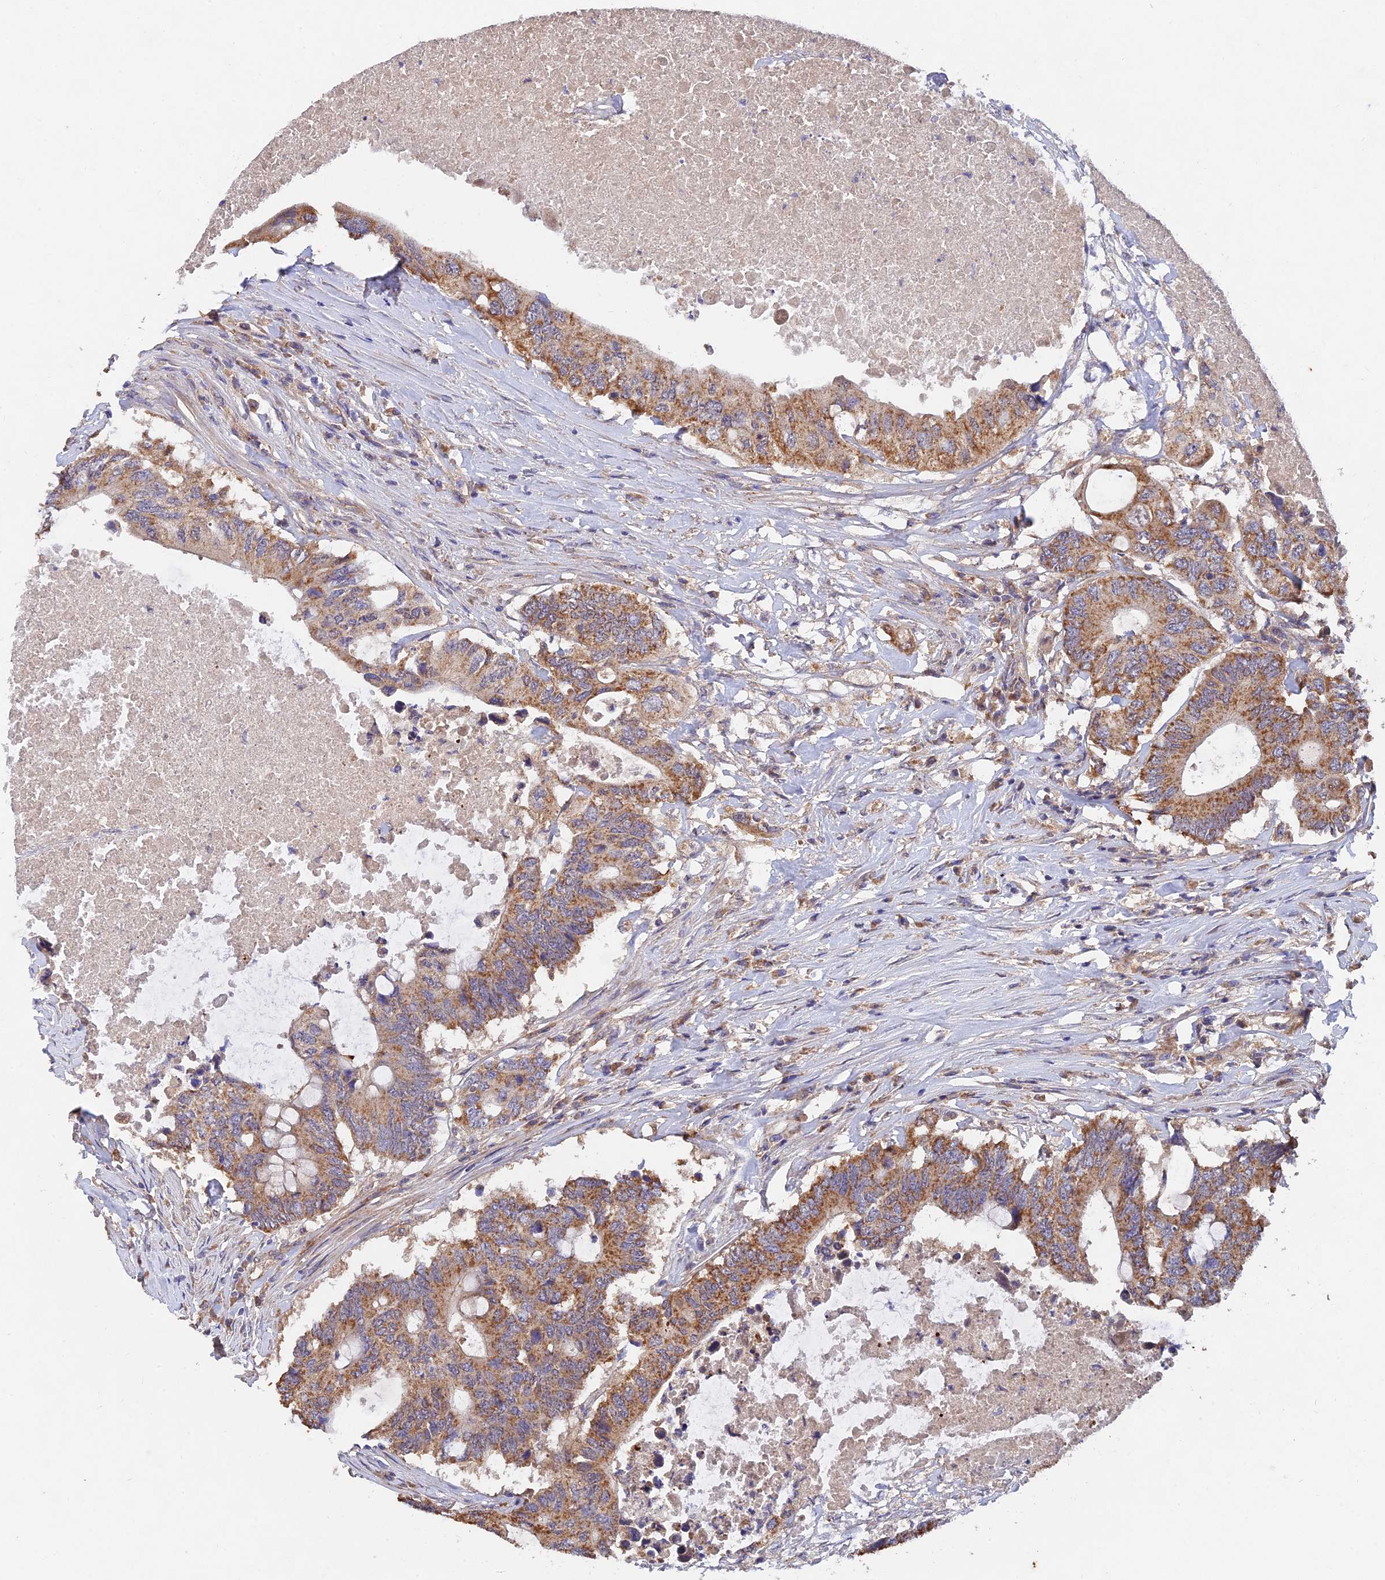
{"staining": {"intensity": "moderate", "quantity": ">75%", "location": "cytoplasmic/membranous"}, "tissue": "colorectal cancer", "cell_type": "Tumor cells", "image_type": "cancer", "snomed": [{"axis": "morphology", "description": "Adenocarcinoma, NOS"}, {"axis": "topography", "description": "Colon"}], "caption": "Tumor cells show medium levels of moderate cytoplasmic/membranous positivity in about >75% of cells in colorectal adenocarcinoma.", "gene": "SLC38A11", "patient": {"sex": "male", "age": 71}}